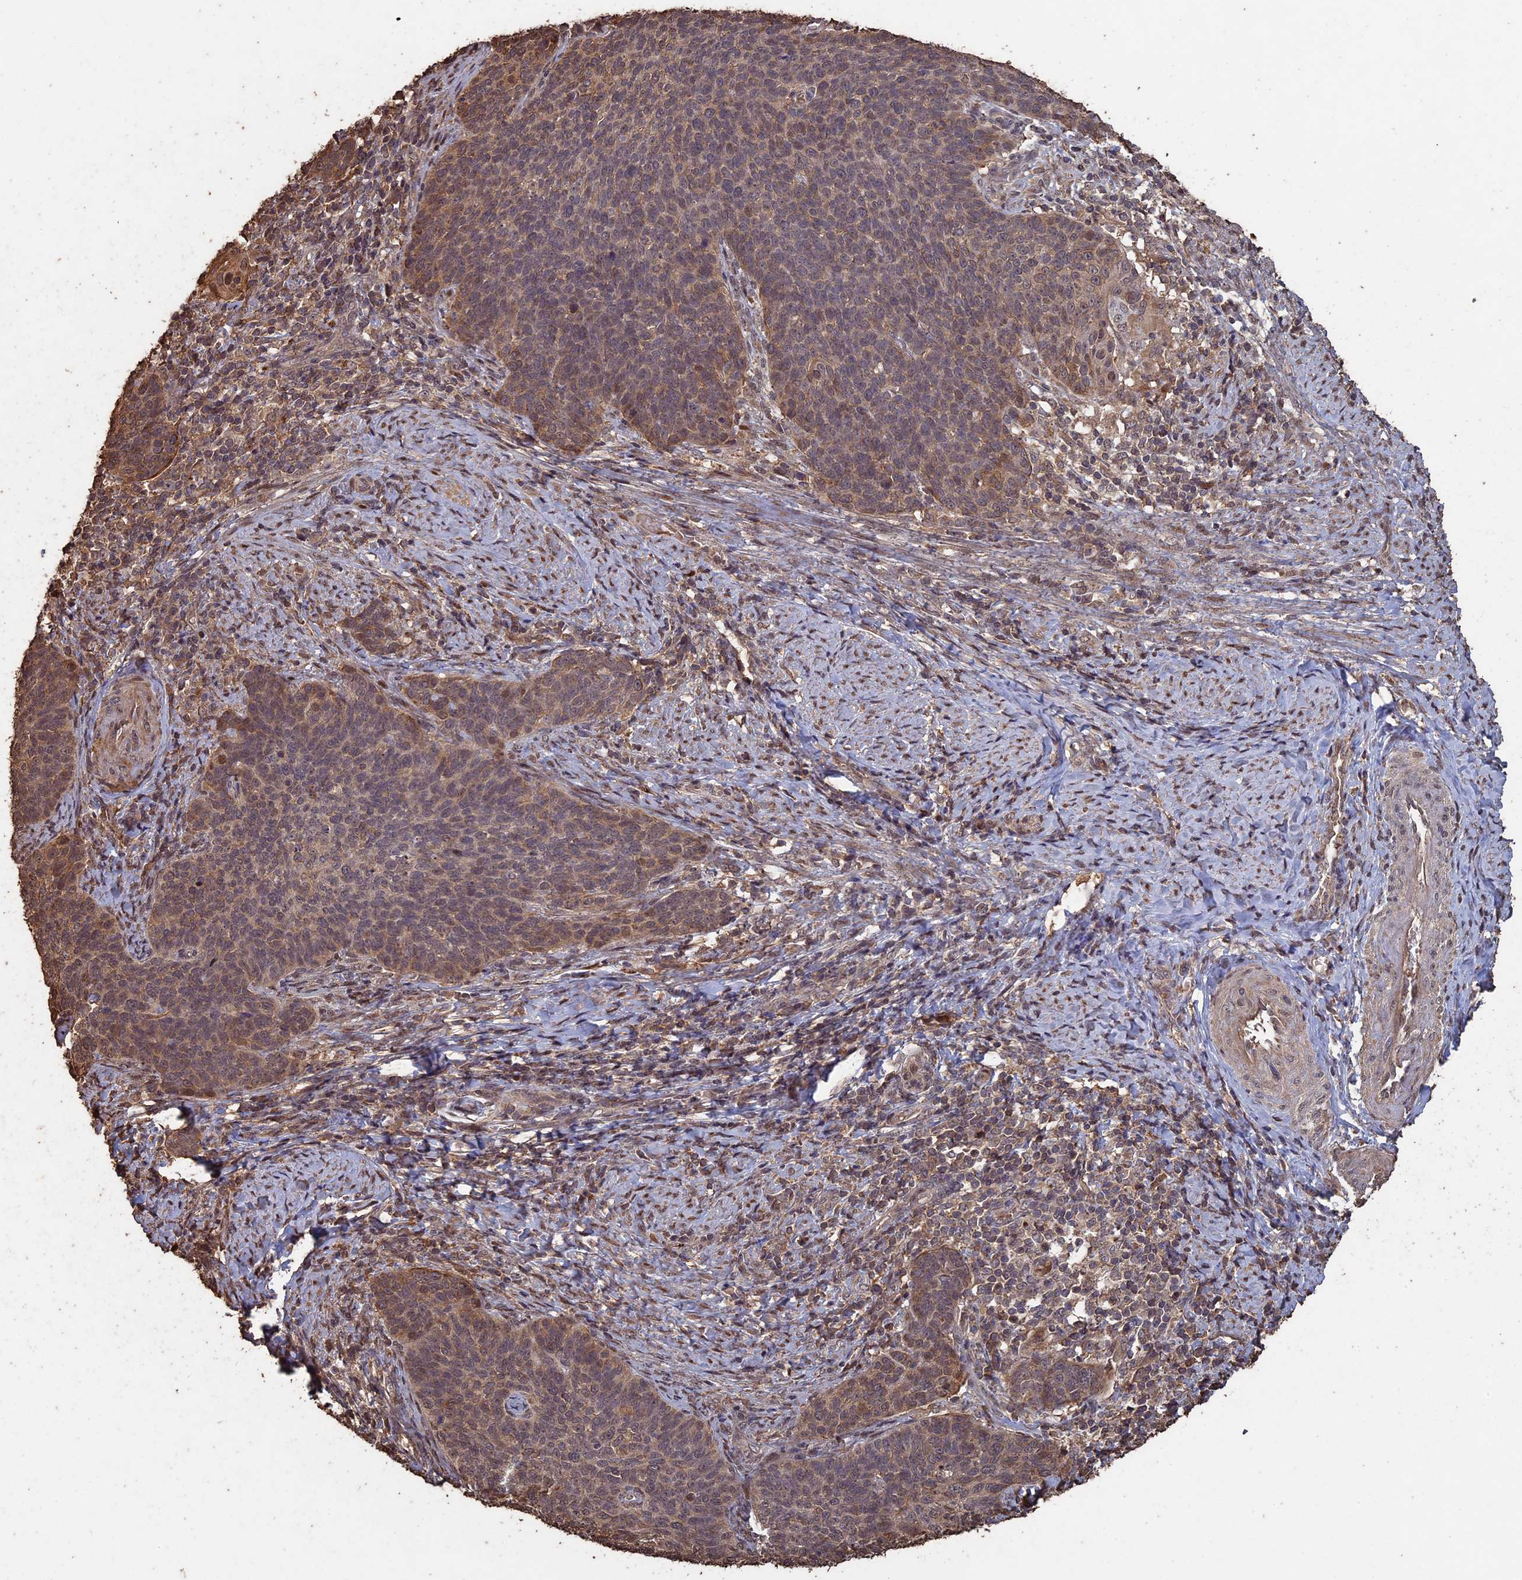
{"staining": {"intensity": "weak", "quantity": "25%-75%", "location": "cytoplasmic/membranous"}, "tissue": "cervical cancer", "cell_type": "Tumor cells", "image_type": "cancer", "snomed": [{"axis": "morphology", "description": "Normal tissue, NOS"}, {"axis": "morphology", "description": "Squamous cell carcinoma, NOS"}, {"axis": "topography", "description": "Cervix"}], "caption": "Protein staining of cervical squamous cell carcinoma tissue displays weak cytoplasmic/membranous expression in about 25%-75% of tumor cells.", "gene": "HUNK", "patient": {"sex": "female", "age": 39}}